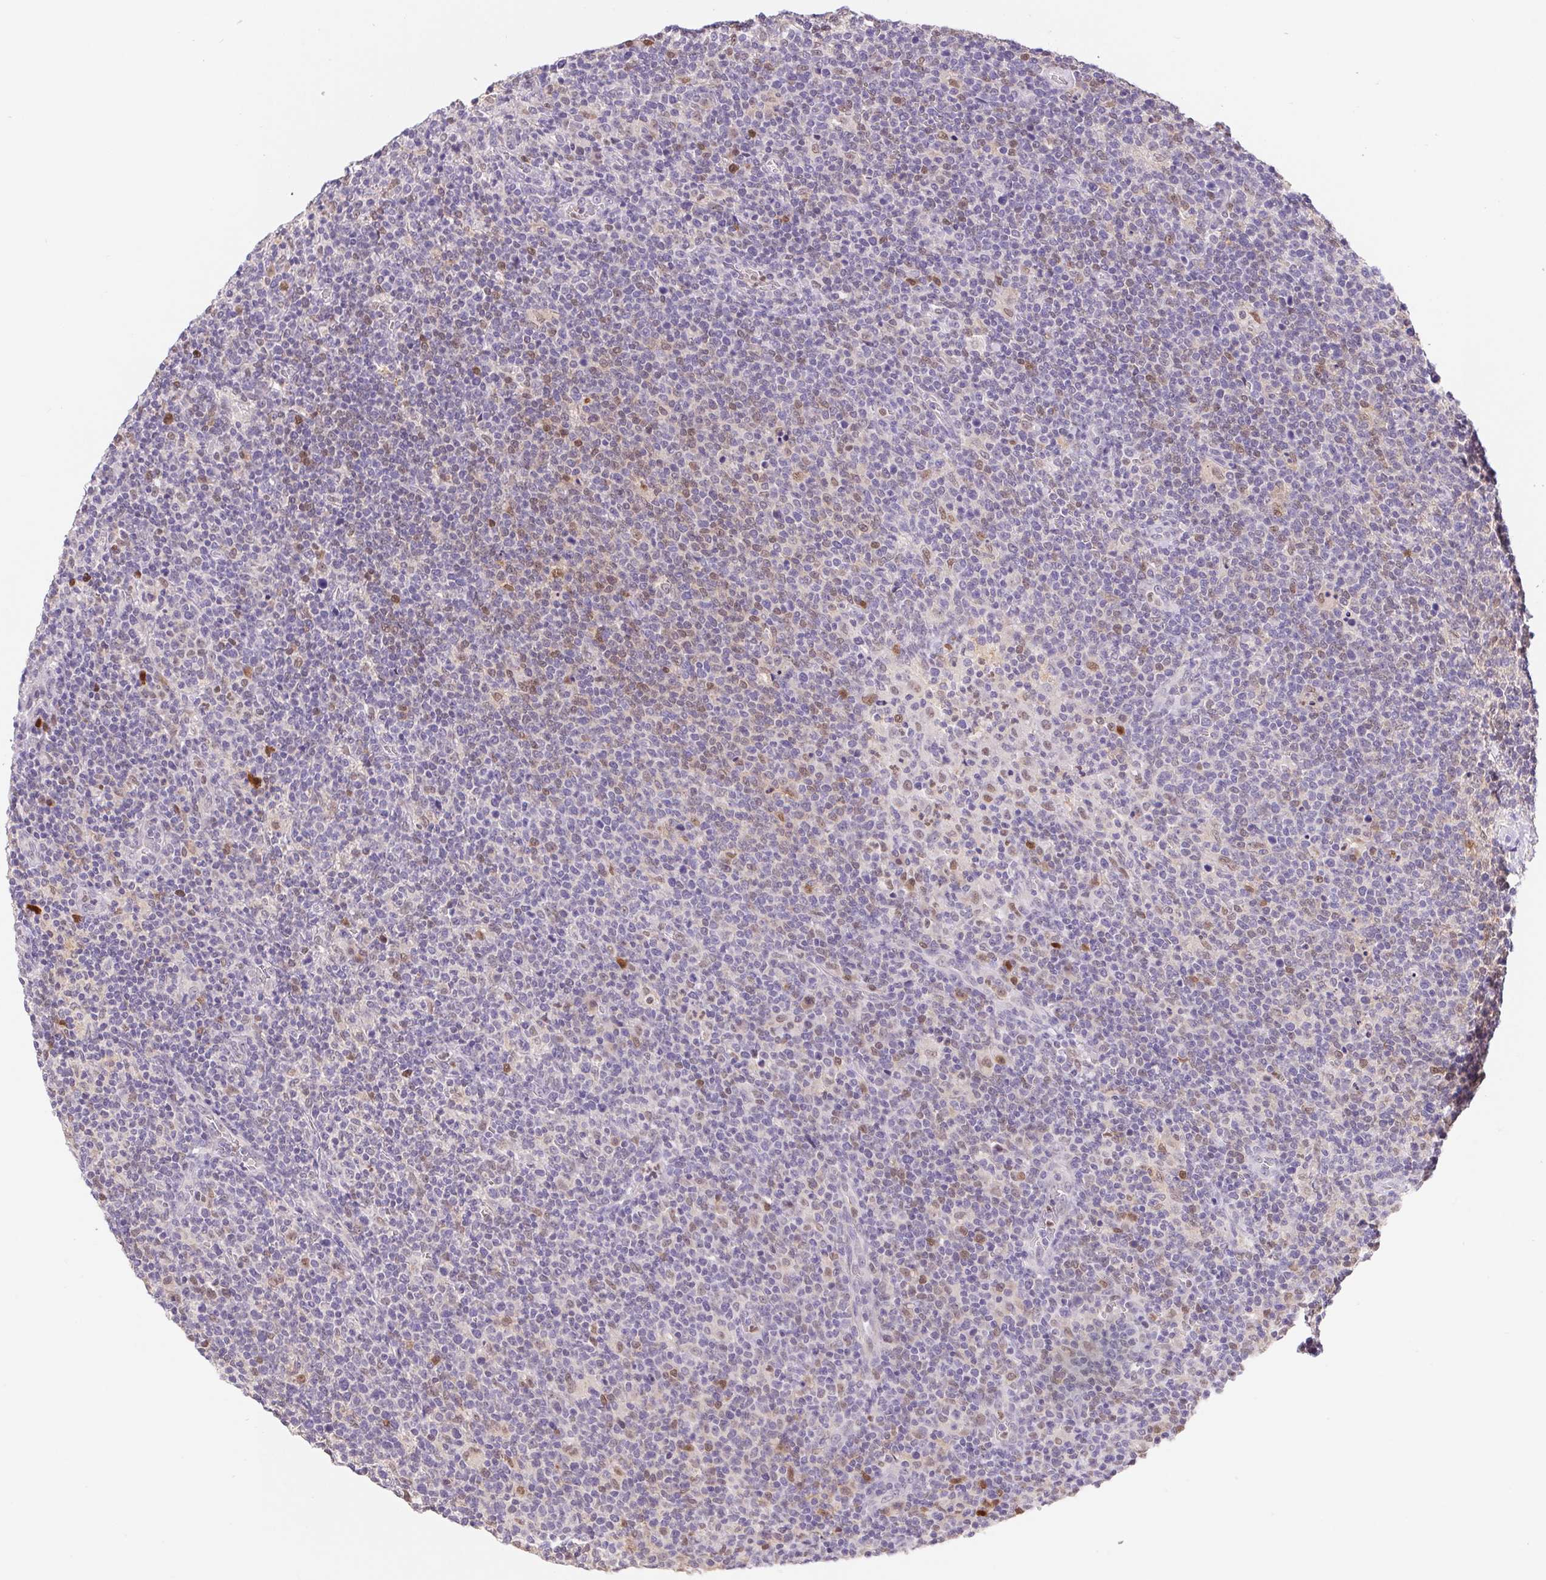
{"staining": {"intensity": "weak", "quantity": "<25%", "location": "nuclear"}, "tissue": "lymphoma", "cell_type": "Tumor cells", "image_type": "cancer", "snomed": [{"axis": "morphology", "description": "Malignant lymphoma, non-Hodgkin's type, High grade"}, {"axis": "topography", "description": "Lymph node"}], "caption": "High power microscopy histopathology image of an immunohistochemistry (IHC) micrograph of high-grade malignant lymphoma, non-Hodgkin's type, revealing no significant positivity in tumor cells.", "gene": "L3MBTL4", "patient": {"sex": "male", "age": 61}}